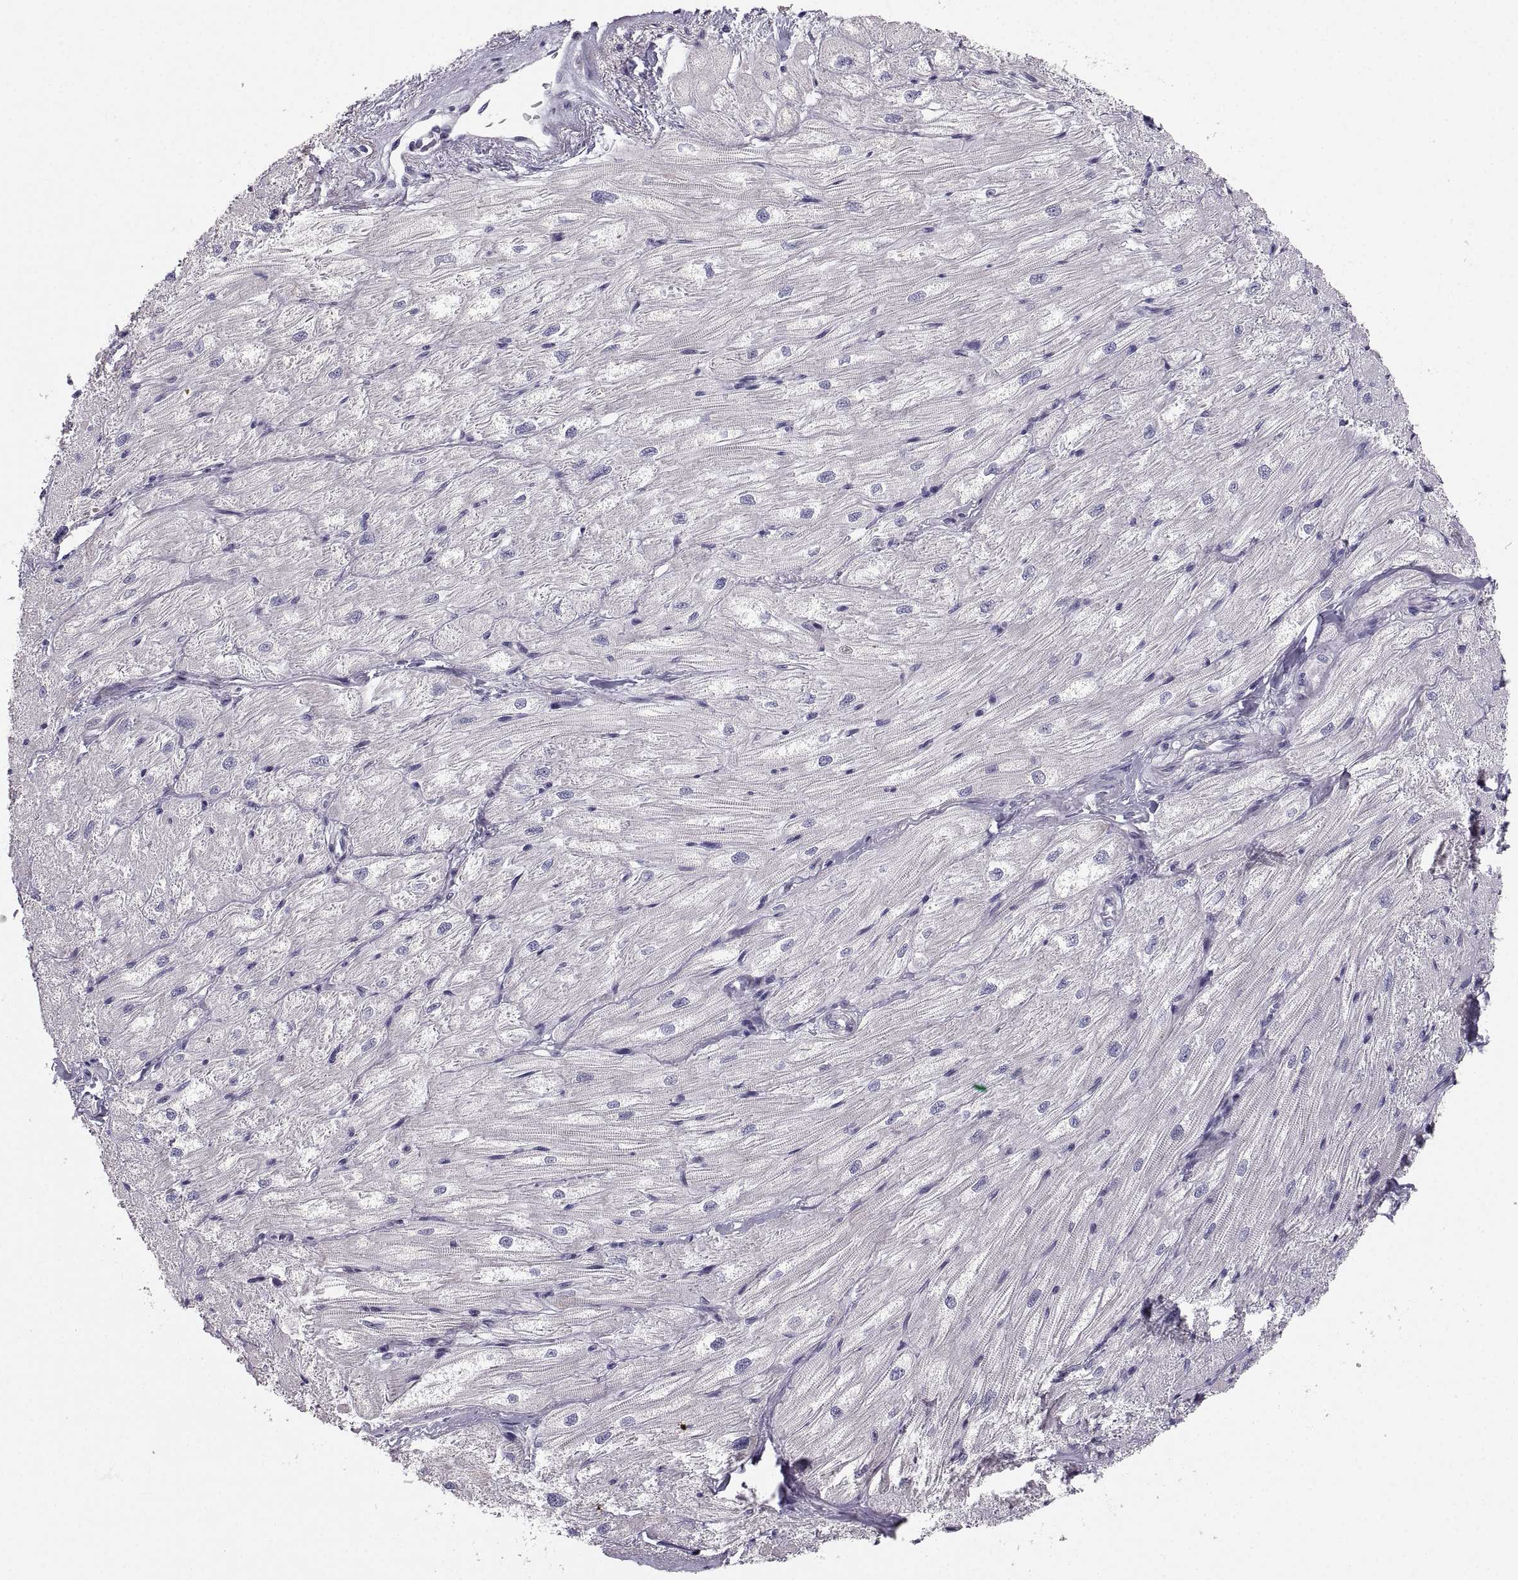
{"staining": {"intensity": "negative", "quantity": "none", "location": "none"}, "tissue": "heart muscle", "cell_type": "Cardiomyocytes", "image_type": "normal", "snomed": [{"axis": "morphology", "description": "Normal tissue, NOS"}, {"axis": "topography", "description": "Heart"}], "caption": "The image exhibits no significant staining in cardiomyocytes of heart muscle. The staining was performed using DAB (3,3'-diaminobenzidine) to visualize the protein expression in brown, while the nuclei were stained in blue with hematoxylin (Magnification: 20x).", "gene": "ZNF185", "patient": {"sex": "male", "age": 57}}